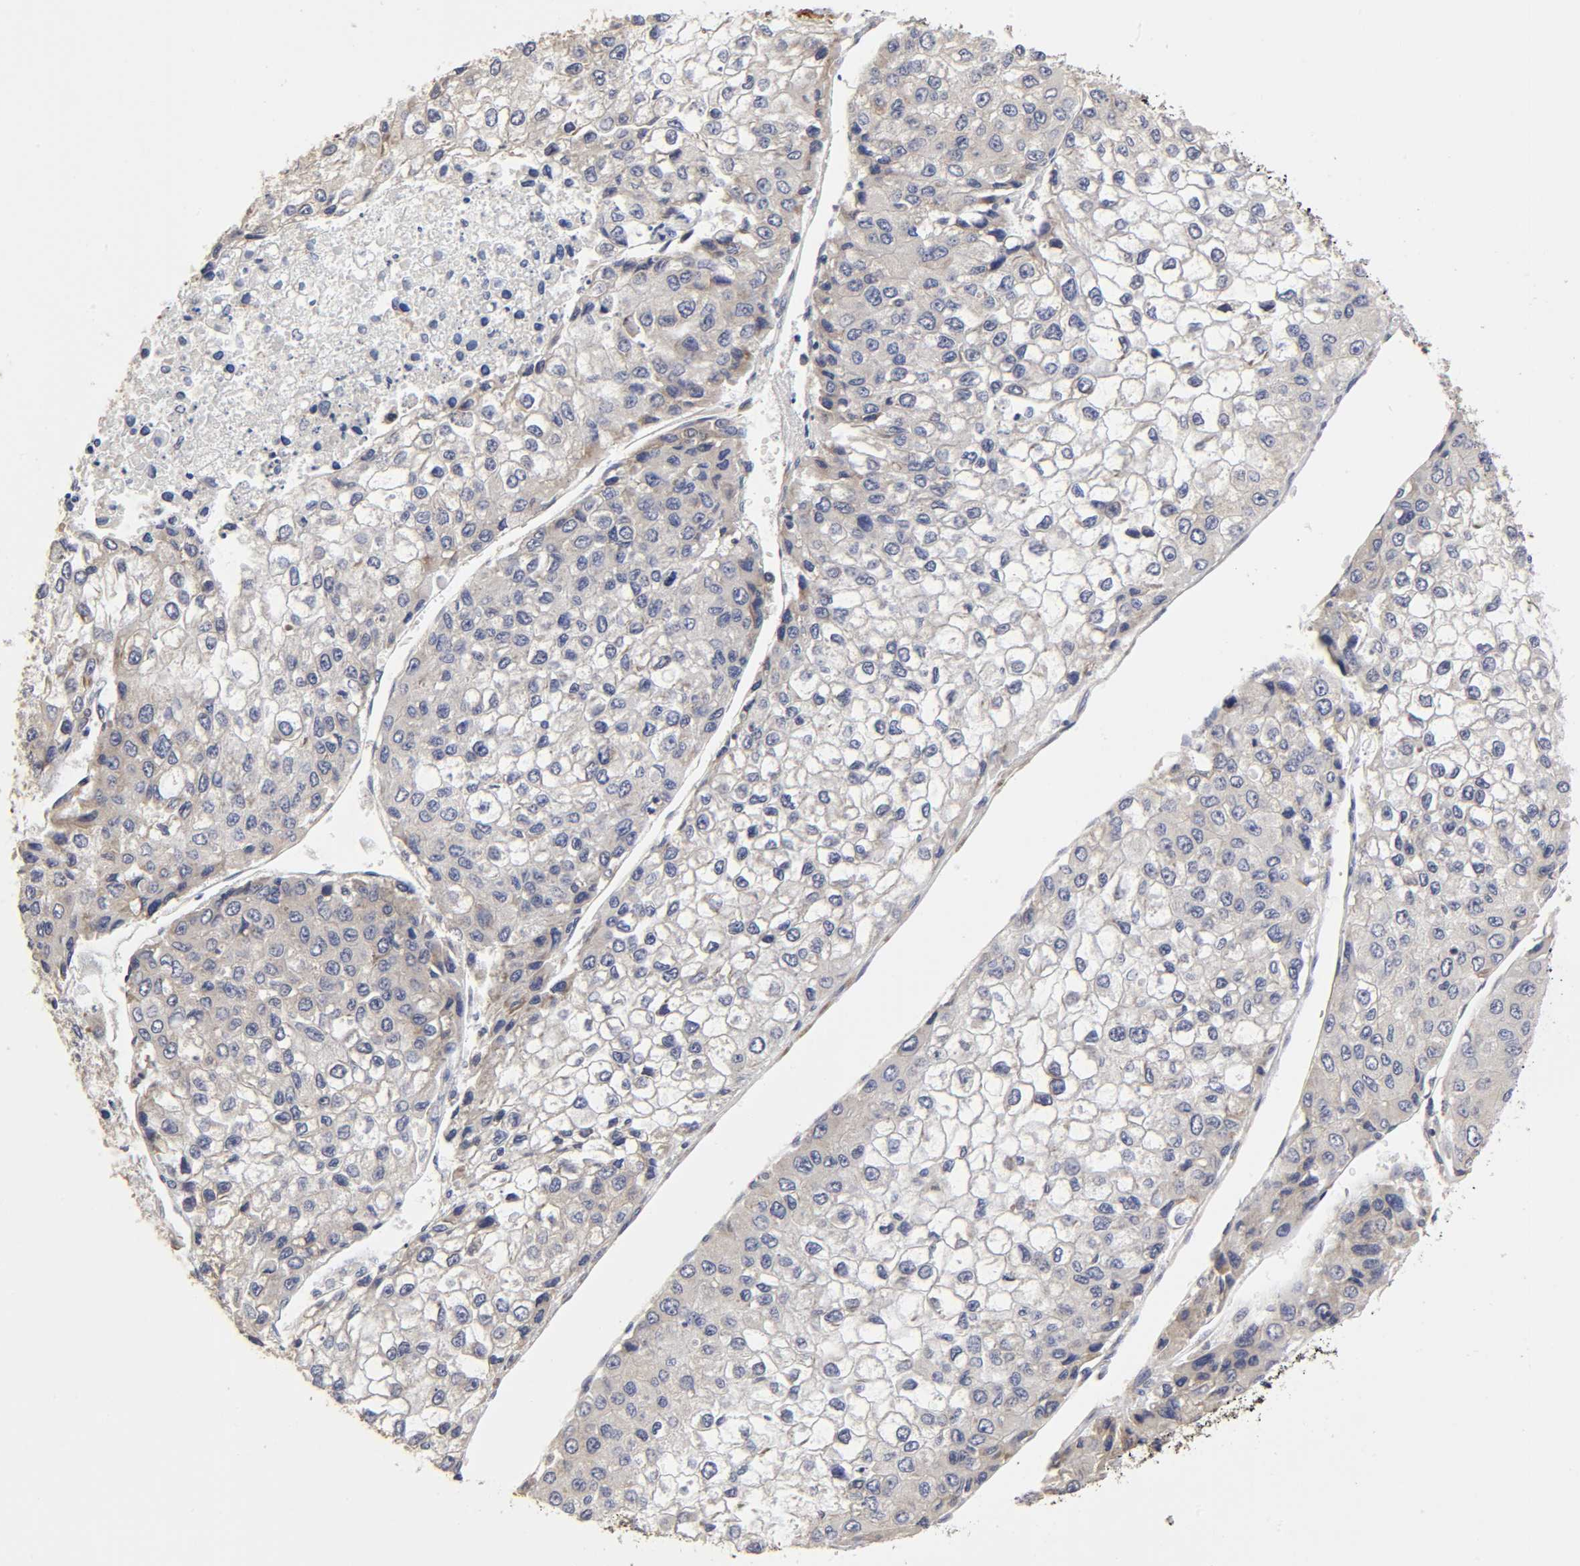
{"staining": {"intensity": "weak", "quantity": "<25%", "location": "cytoplasmic/membranous"}, "tissue": "liver cancer", "cell_type": "Tumor cells", "image_type": "cancer", "snomed": [{"axis": "morphology", "description": "Carcinoma, Hepatocellular, NOS"}, {"axis": "topography", "description": "Liver"}], "caption": "Immunohistochemistry of liver hepatocellular carcinoma exhibits no expression in tumor cells.", "gene": "RPL14", "patient": {"sex": "female", "age": 66}}